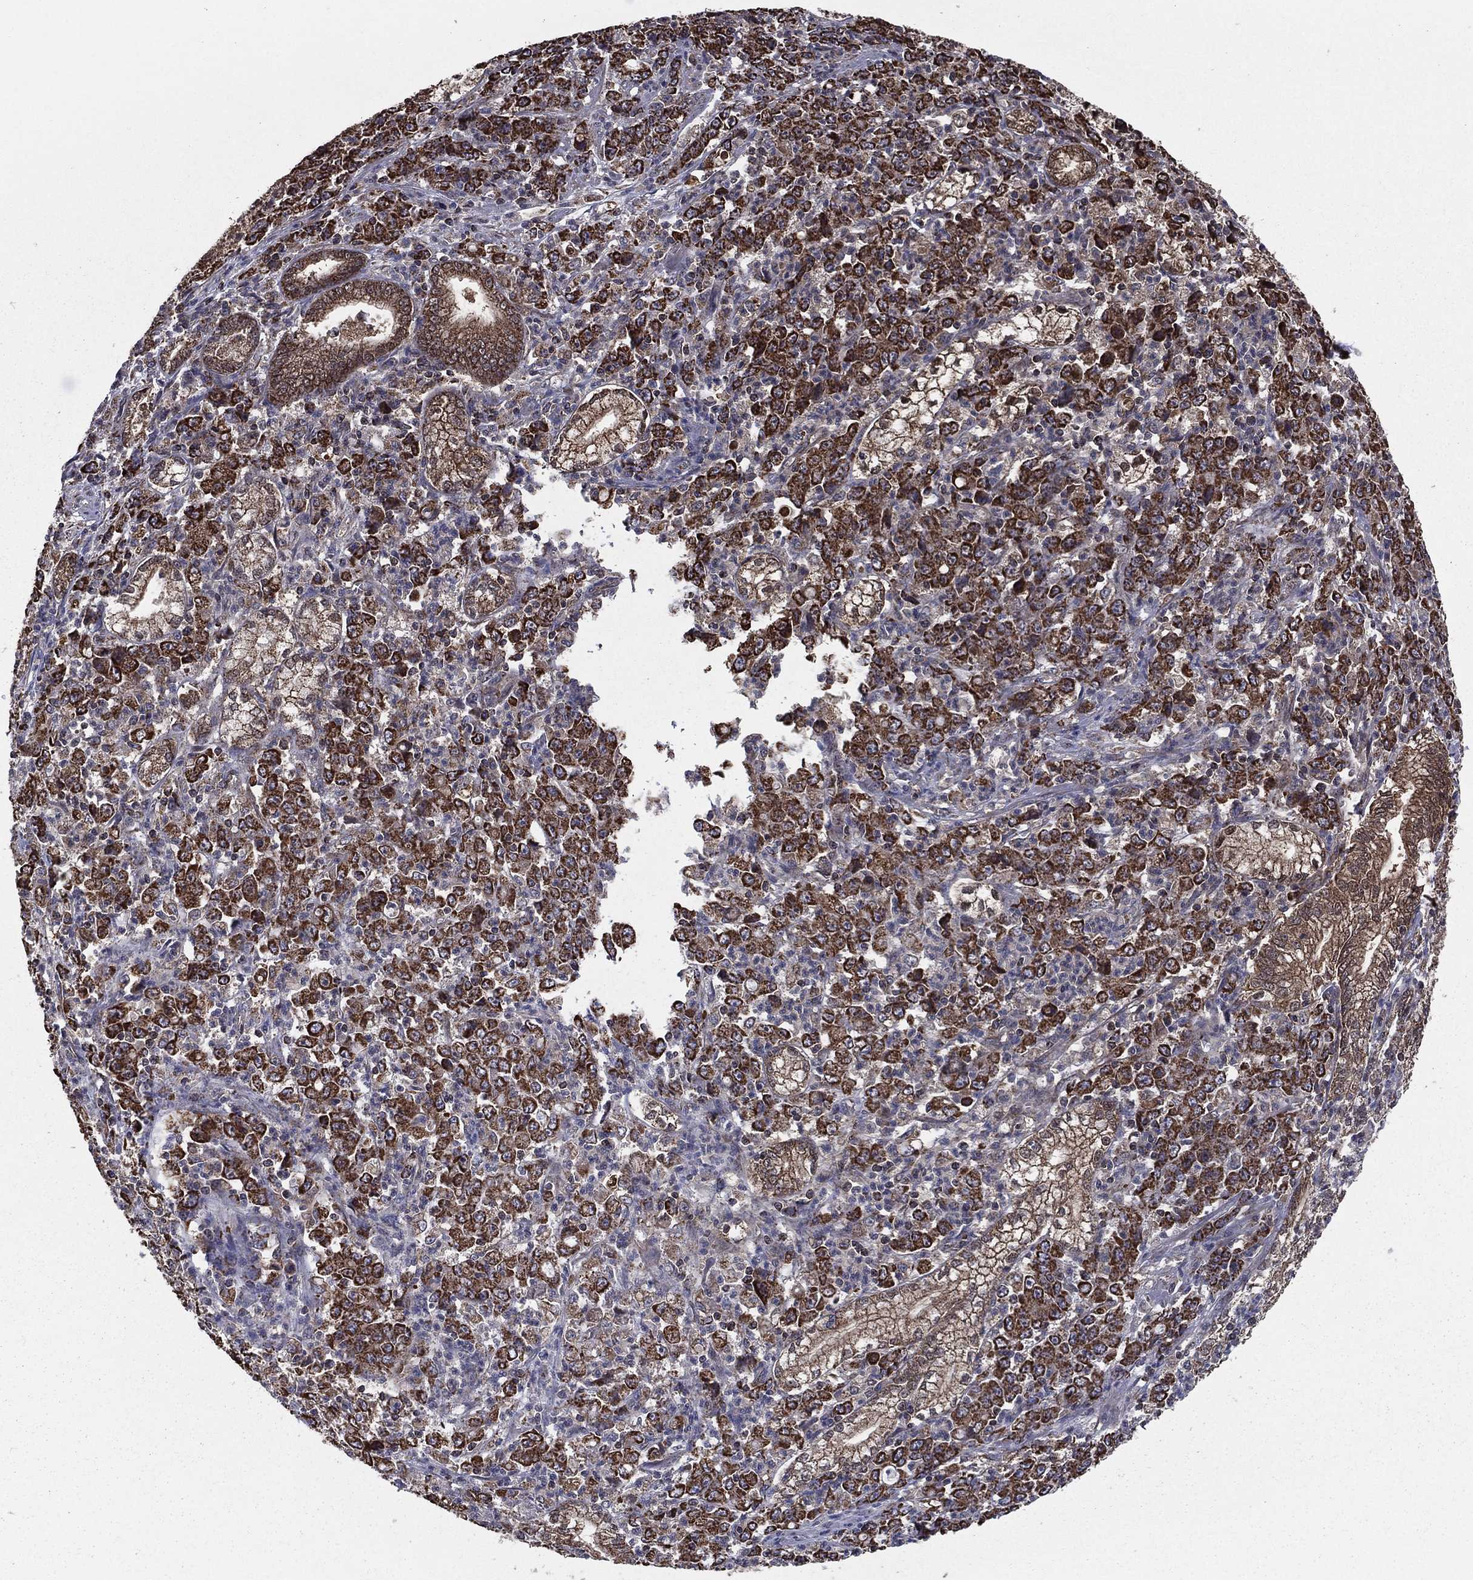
{"staining": {"intensity": "strong", "quantity": ">75%", "location": "cytoplasmic/membranous"}, "tissue": "stomach cancer", "cell_type": "Tumor cells", "image_type": "cancer", "snomed": [{"axis": "morphology", "description": "Adenocarcinoma, NOS"}, {"axis": "topography", "description": "Stomach, lower"}], "caption": "Protein expression analysis of human stomach cancer (adenocarcinoma) reveals strong cytoplasmic/membranous expression in about >75% of tumor cells.", "gene": "RIGI", "patient": {"sex": "female", "age": 71}}